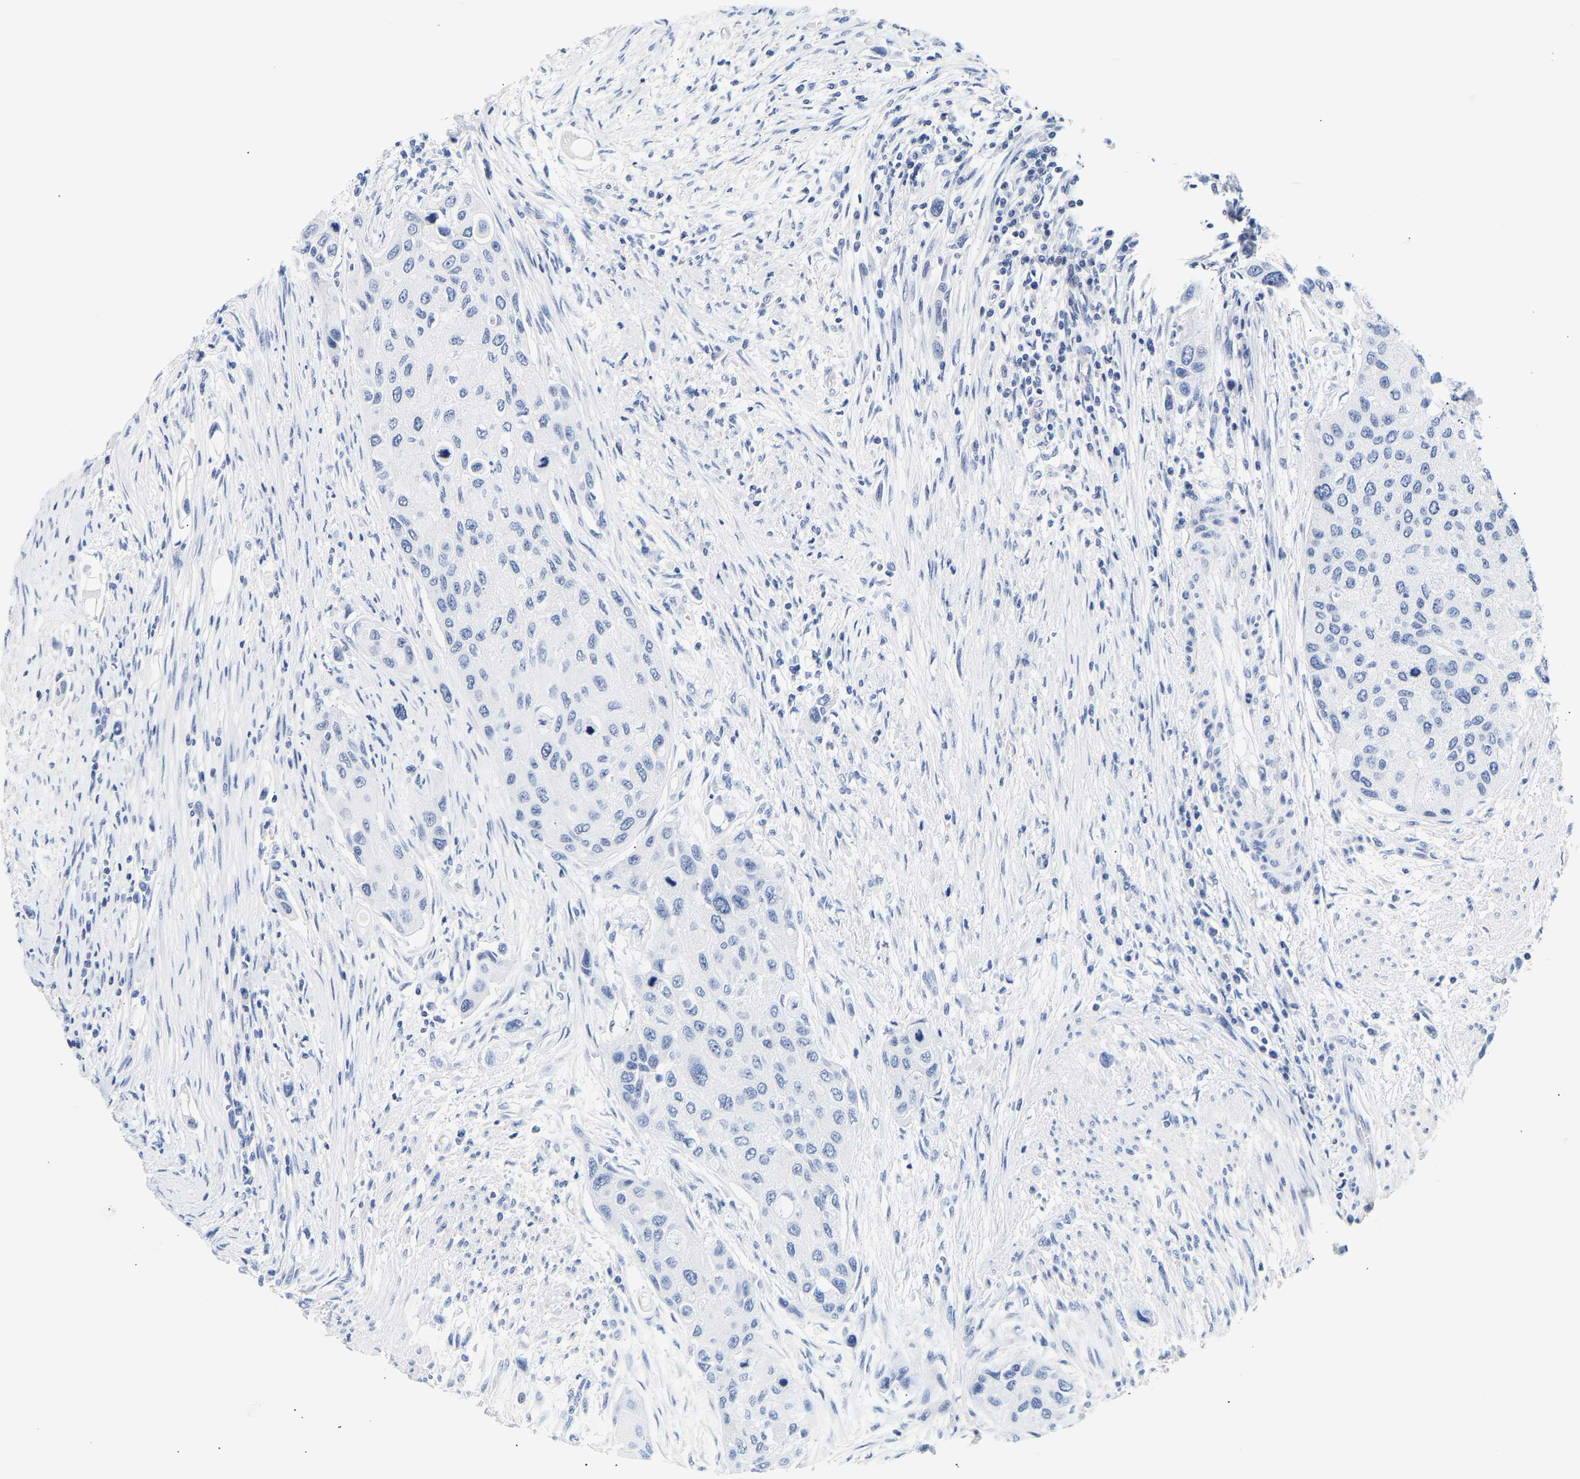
{"staining": {"intensity": "negative", "quantity": "none", "location": "none"}, "tissue": "urothelial cancer", "cell_type": "Tumor cells", "image_type": "cancer", "snomed": [{"axis": "morphology", "description": "Urothelial carcinoma, High grade"}, {"axis": "topography", "description": "Urinary bladder"}], "caption": "High-grade urothelial carcinoma stained for a protein using immunohistochemistry shows no positivity tumor cells.", "gene": "SPINK2", "patient": {"sex": "female", "age": 56}}